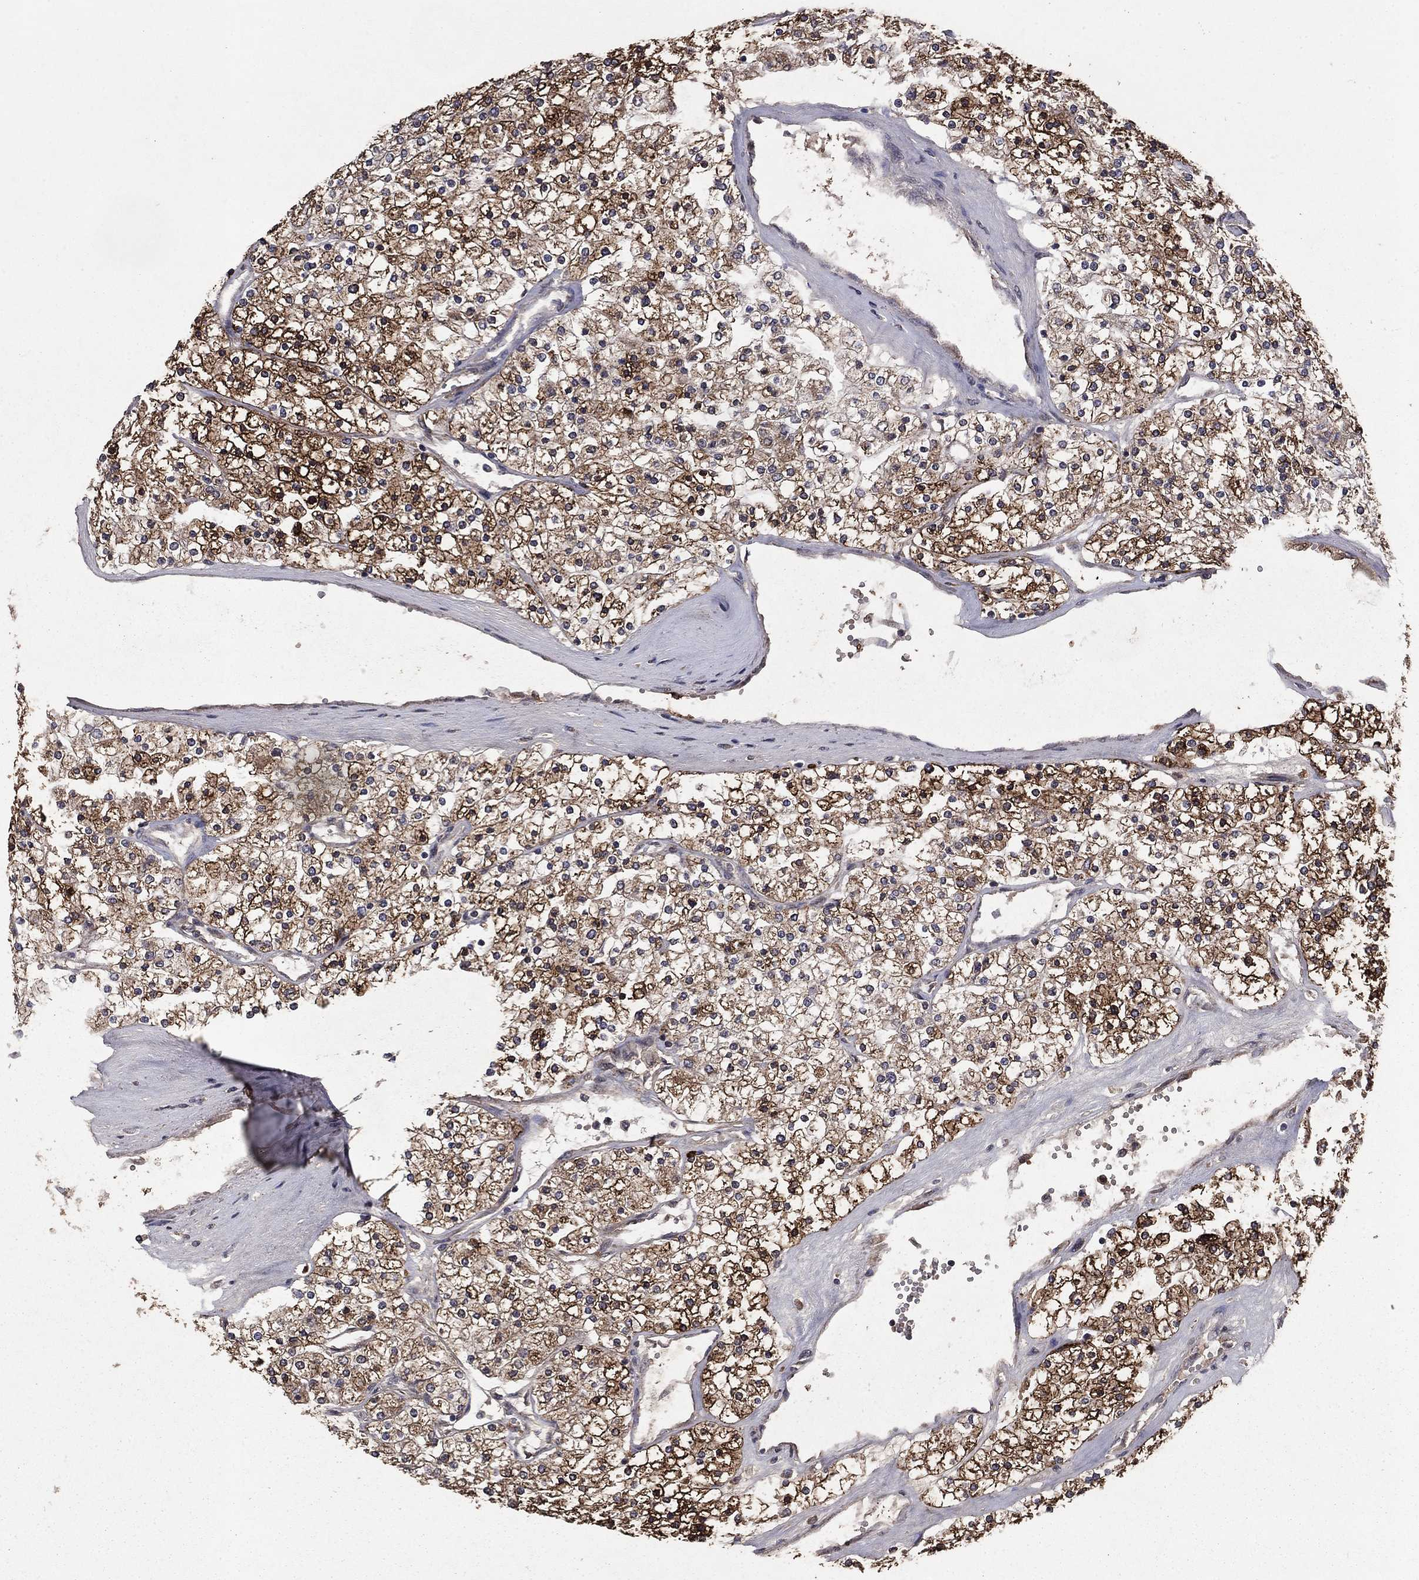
{"staining": {"intensity": "strong", "quantity": ">75%", "location": "cytoplasmic/membranous"}, "tissue": "renal cancer", "cell_type": "Tumor cells", "image_type": "cancer", "snomed": [{"axis": "morphology", "description": "Adenocarcinoma, NOS"}, {"axis": "topography", "description": "Kidney"}], "caption": "Immunohistochemical staining of adenocarcinoma (renal) shows high levels of strong cytoplasmic/membranous protein expression in approximately >75% of tumor cells.", "gene": "DHRS1", "patient": {"sex": "male", "age": 80}}